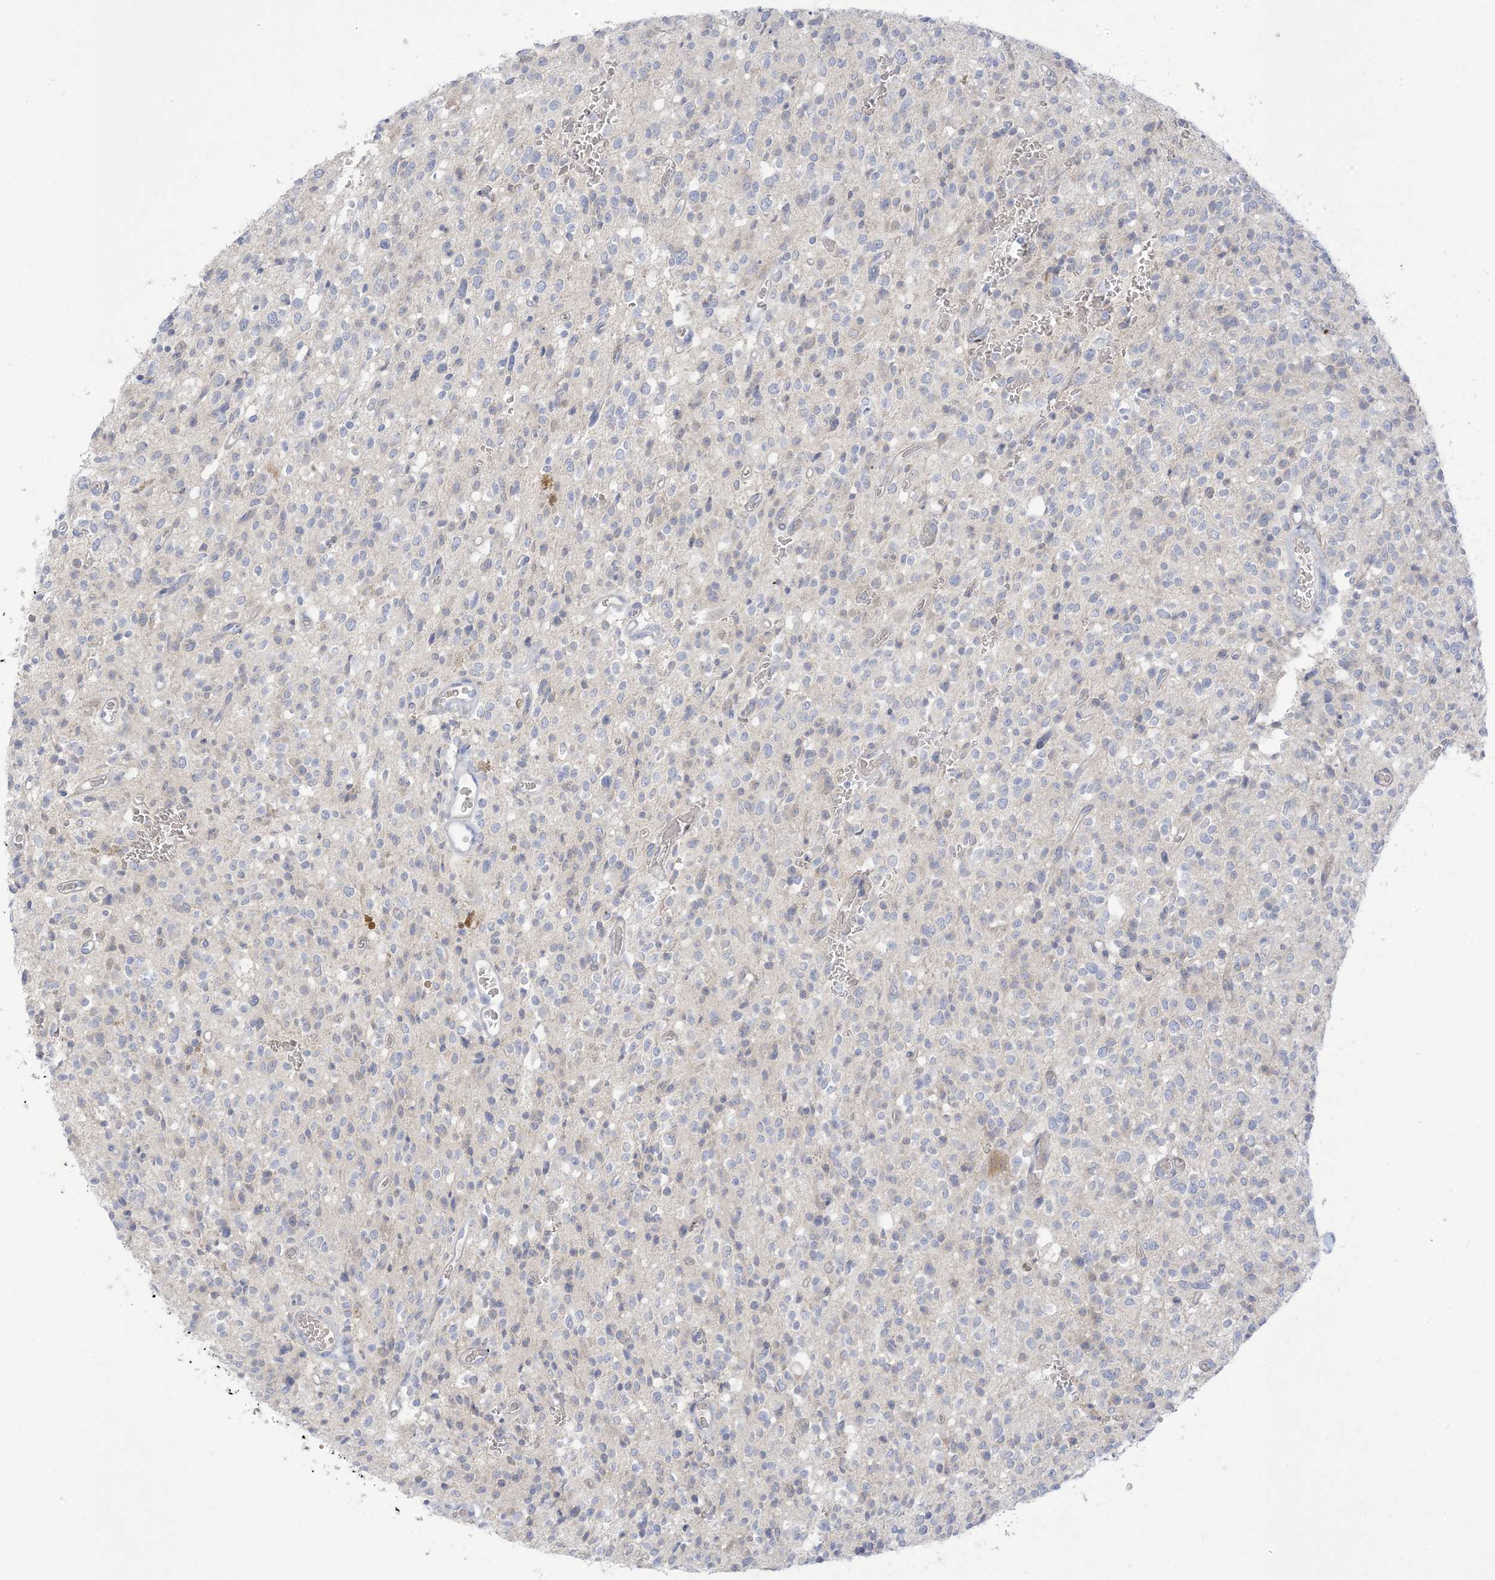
{"staining": {"intensity": "negative", "quantity": "none", "location": "none"}, "tissue": "glioma", "cell_type": "Tumor cells", "image_type": "cancer", "snomed": [{"axis": "morphology", "description": "Glioma, malignant, High grade"}, {"axis": "topography", "description": "Brain"}], "caption": "Immunohistochemistry (IHC) of human glioma demonstrates no expression in tumor cells.", "gene": "XIRP2", "patient": {"sex": "male", "age": 34}}